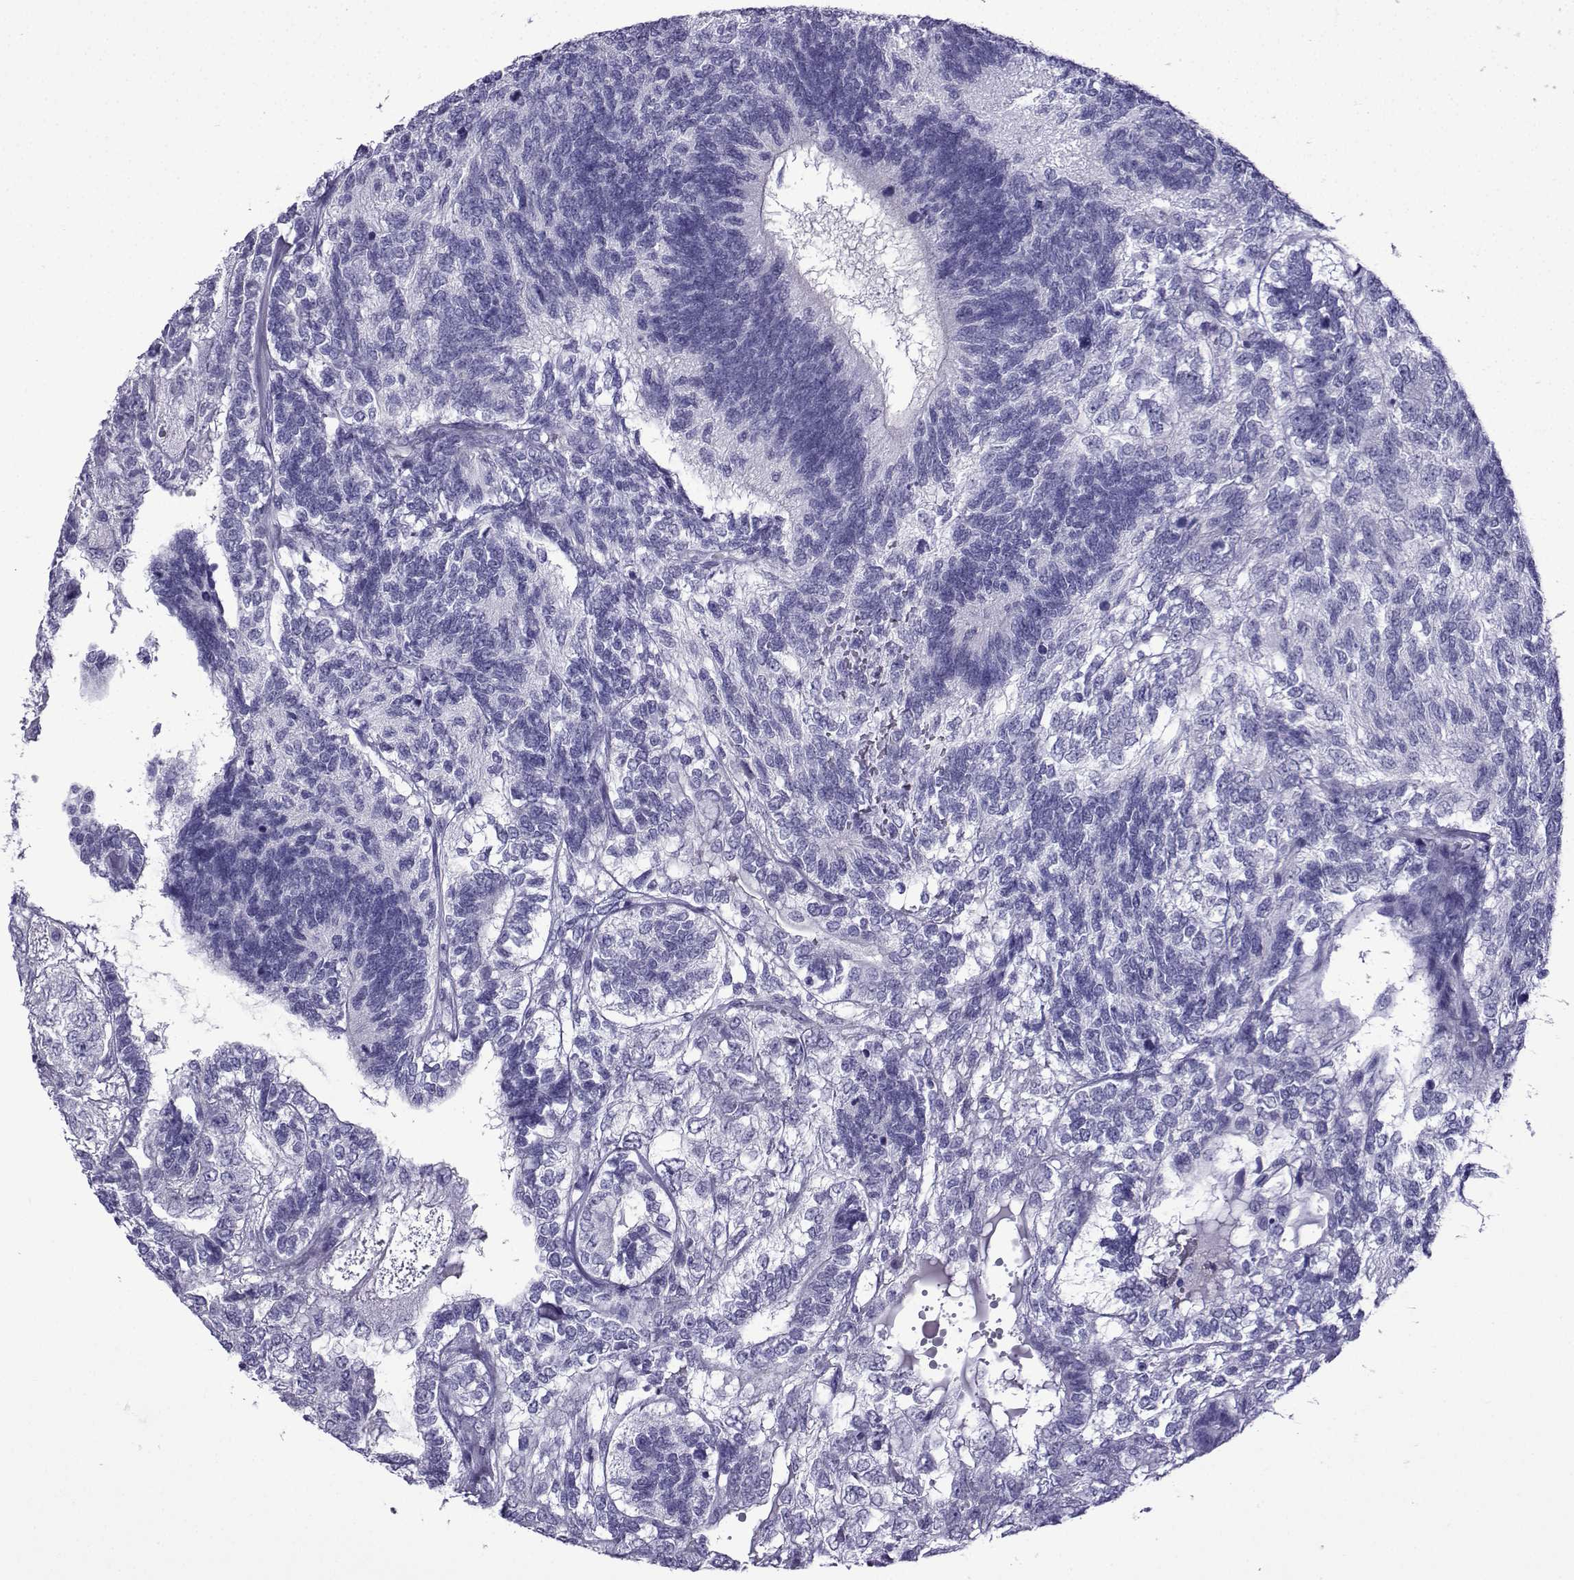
{"staining": {"intensity": "negative", "quantity": "none", "location": "none"}, "tissue": "testis cancer", "cell_type": "Tumor cells", "image_type": "cancer", "snomed": [{"axis": "morphology", "description": "Seminoma, NOS"}, {"axis": "morphology", "description": "Carcinoma, Embryonal, NOS"}, {"axis": "topography", "description": "Testis"}], "caption": "IHC histopathology image of neoplastic tissue: human testis embryonal carcinoma stained with DAB (3,3'-diaminobenzidine) demonstrates no significant protein expression in tumor cells.", "gene": "KCNF1", "patient": {"sex": "male", "age": 41}}